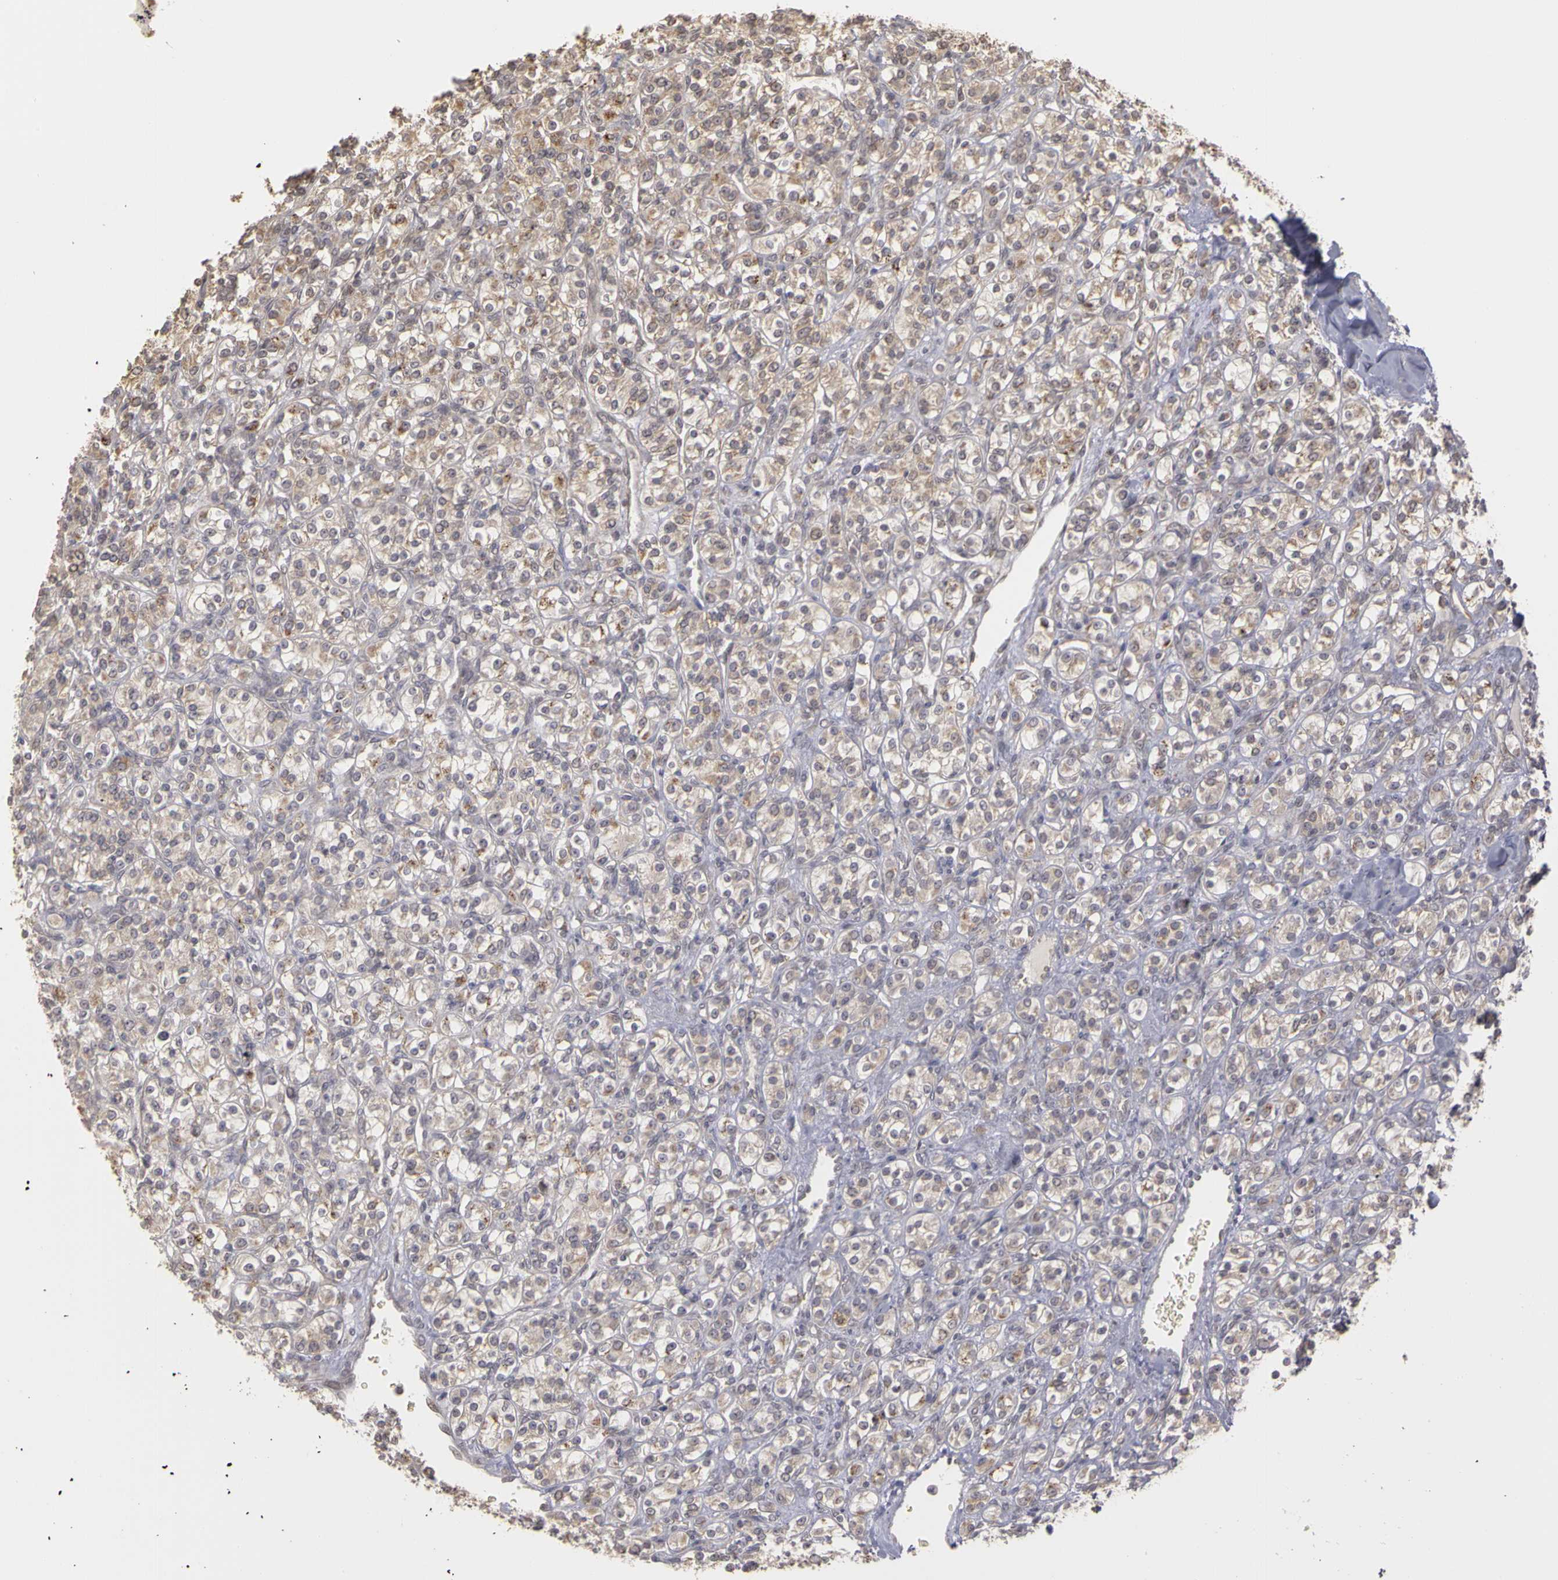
{"staining": {"intensity": "weak", "quantity": ">75%", "location": "cytoplasmic/membranous"}, "tissue": "renal cancer", "cell_type": "Tumor cells", "image_type": "cancer", "snomed": [{"axis": "morphology", "description": "Adenocarcinoma, NOS"}, {"axis": "topography", "description": "Kidney"}], "caption": "Renal cancer stained for a protein (brown) displays weak cytoplasmic/membranous positive positivity in approximately >75% of tumor cells.", "gene": "FRMD7", "patient": {"sex": "male", "age": 77}}